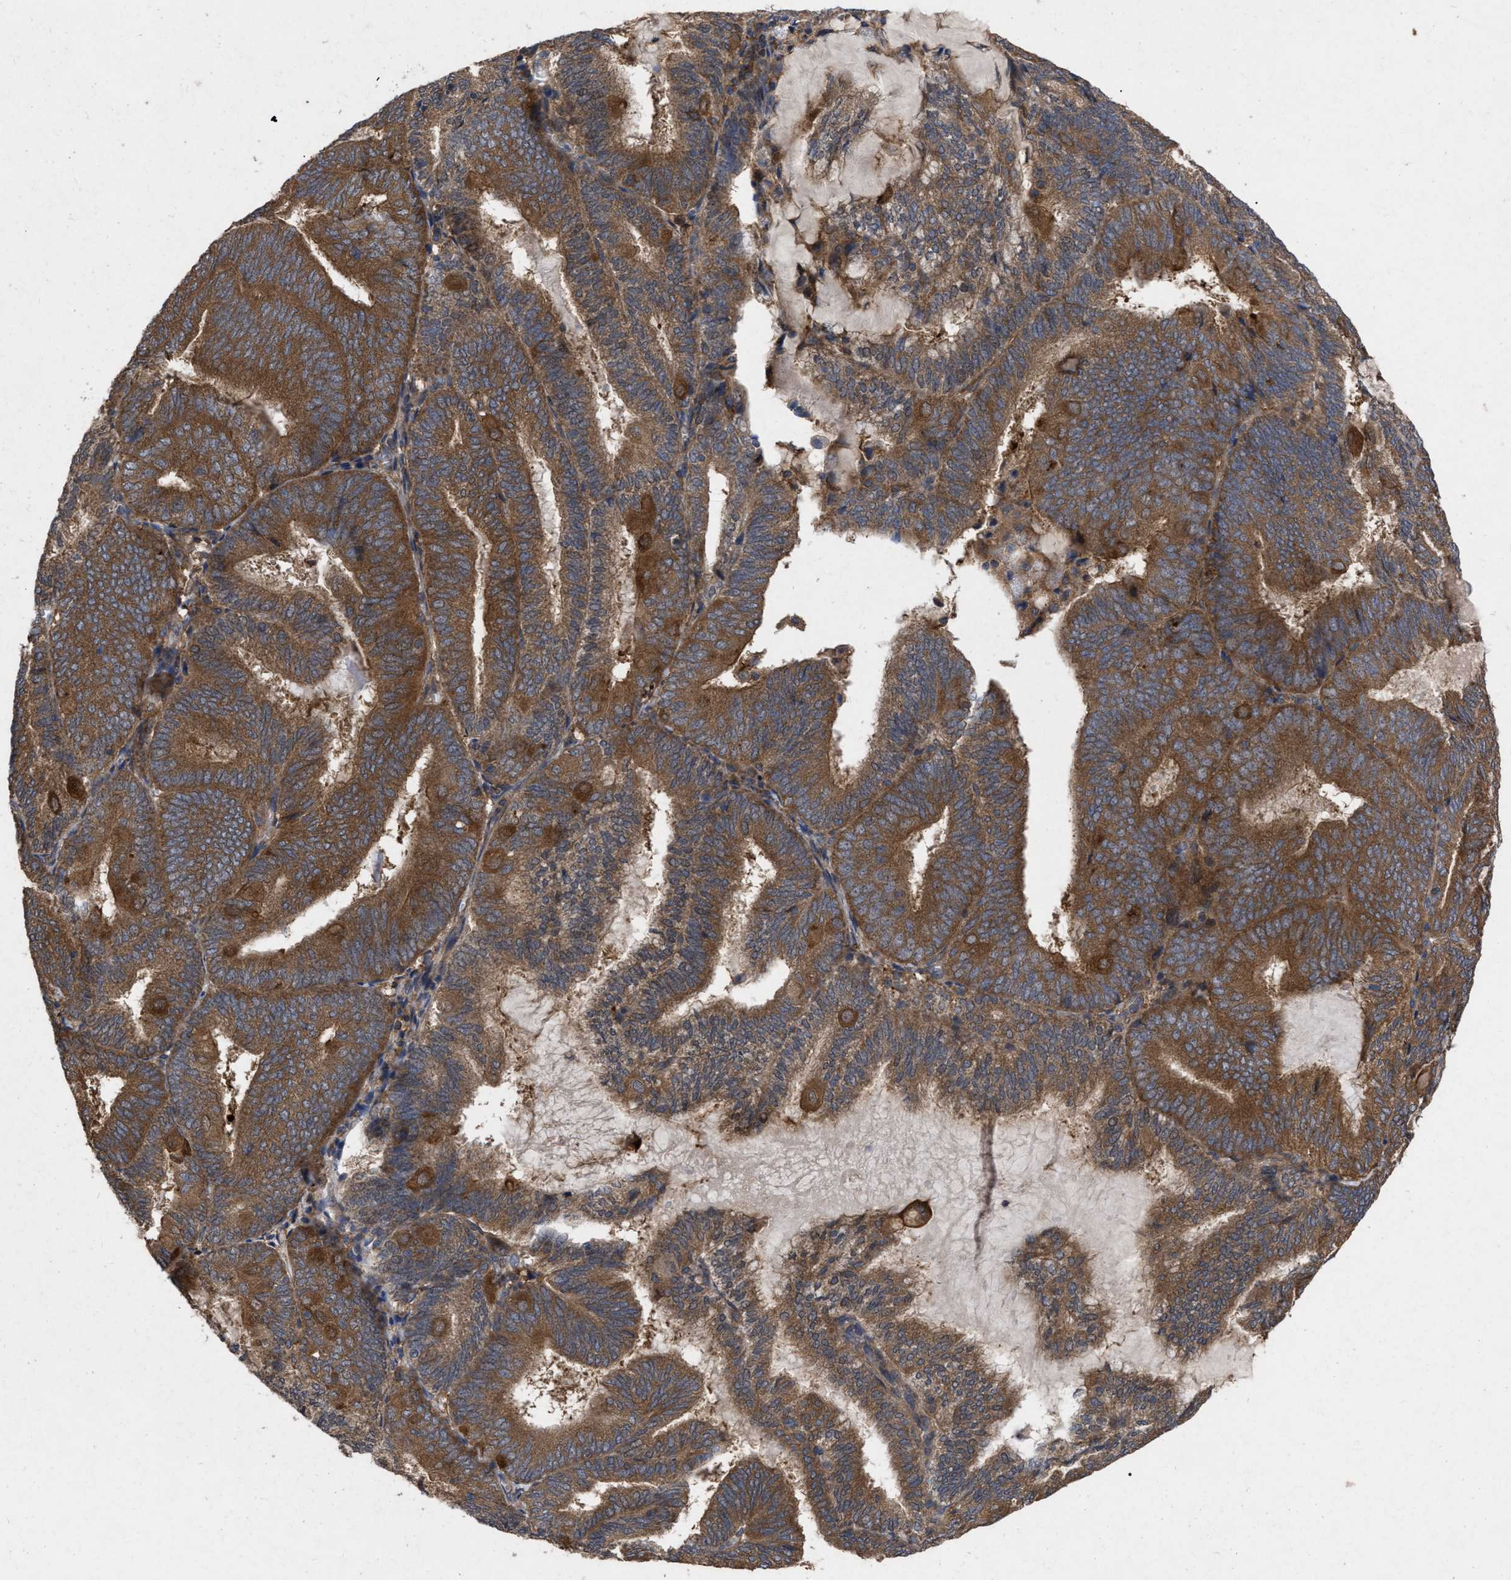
{"staining": {"intensity": "moderate", "quantity": ">75%", "location": "cytoplasmic/membranous"}, "tissue": "endometrial cancer", "cell_type": "Tumor cells", "image_type": "cancer", "snomed": [{"axis": "morphology", "description": "Adenocarcinoma, NOS"}, {"axis": "topography", "description": "Endometrium"}], "caption": "Moderate cytoplasmic/membranous protein positivity is identified in about >75% of tumor cells in endometrial adenocarcinoma.", "gene": "CDKN2C", "patient": {"sex": "female", "age": 81}}